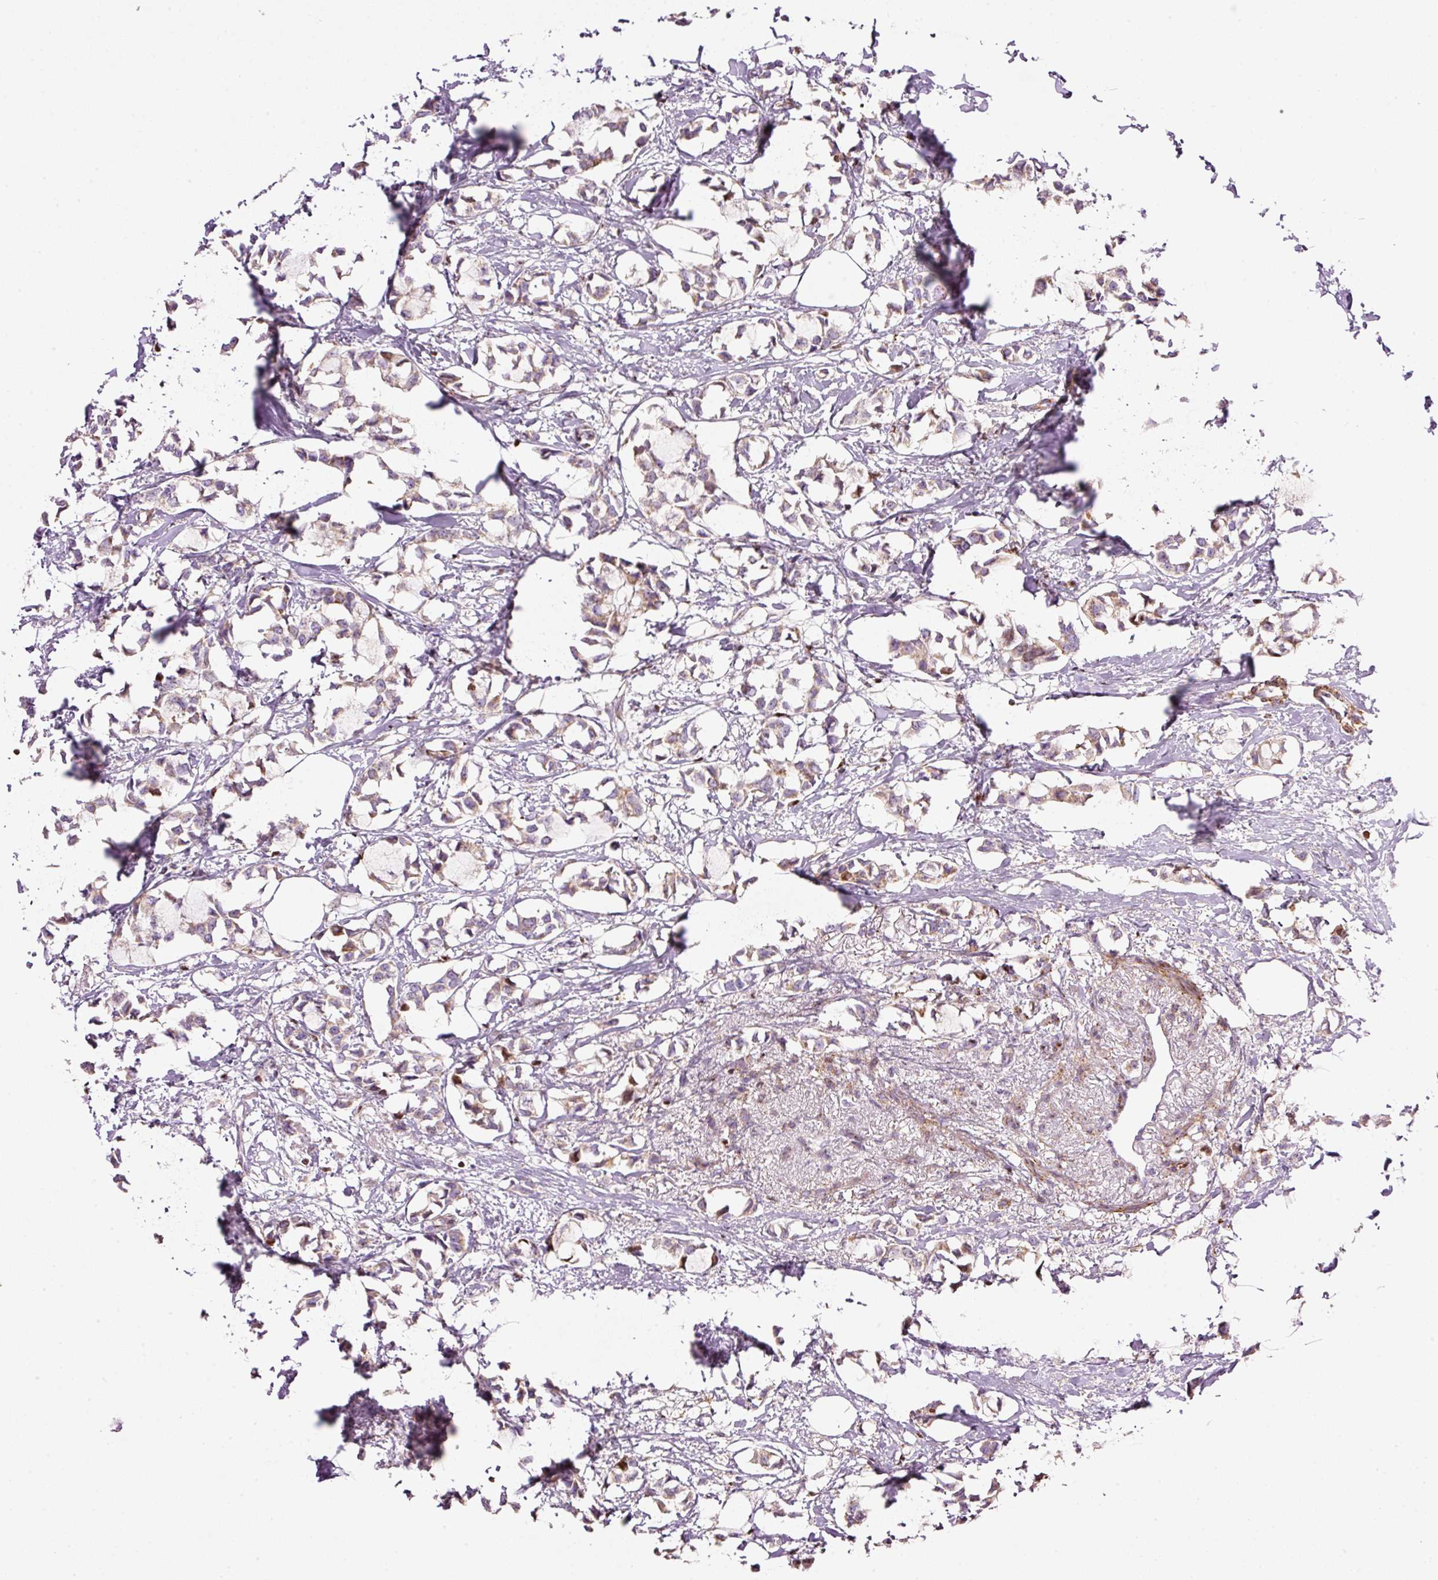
{"staining": {"intensity": "weak", "quantity": "25%-75%", "location": "cytoplasmic/membranous"}, "tissue": "breast cancer", "cell_type": "Tumor cells", "image_type": "cancer", "snomed": [{"axis": "morphology", "description": "Duct carcinoma"}, {"axis": "topography", "description": "Breast"}], "caption": "Weak cytoplasmic/membranous positivity for a protein is seen in approximately 25%-75% of tumor cells of breast intraductal carcinoma using IHC.", "gene": "TMEM8B", "patient": {"sex": "female", "age": 73}}